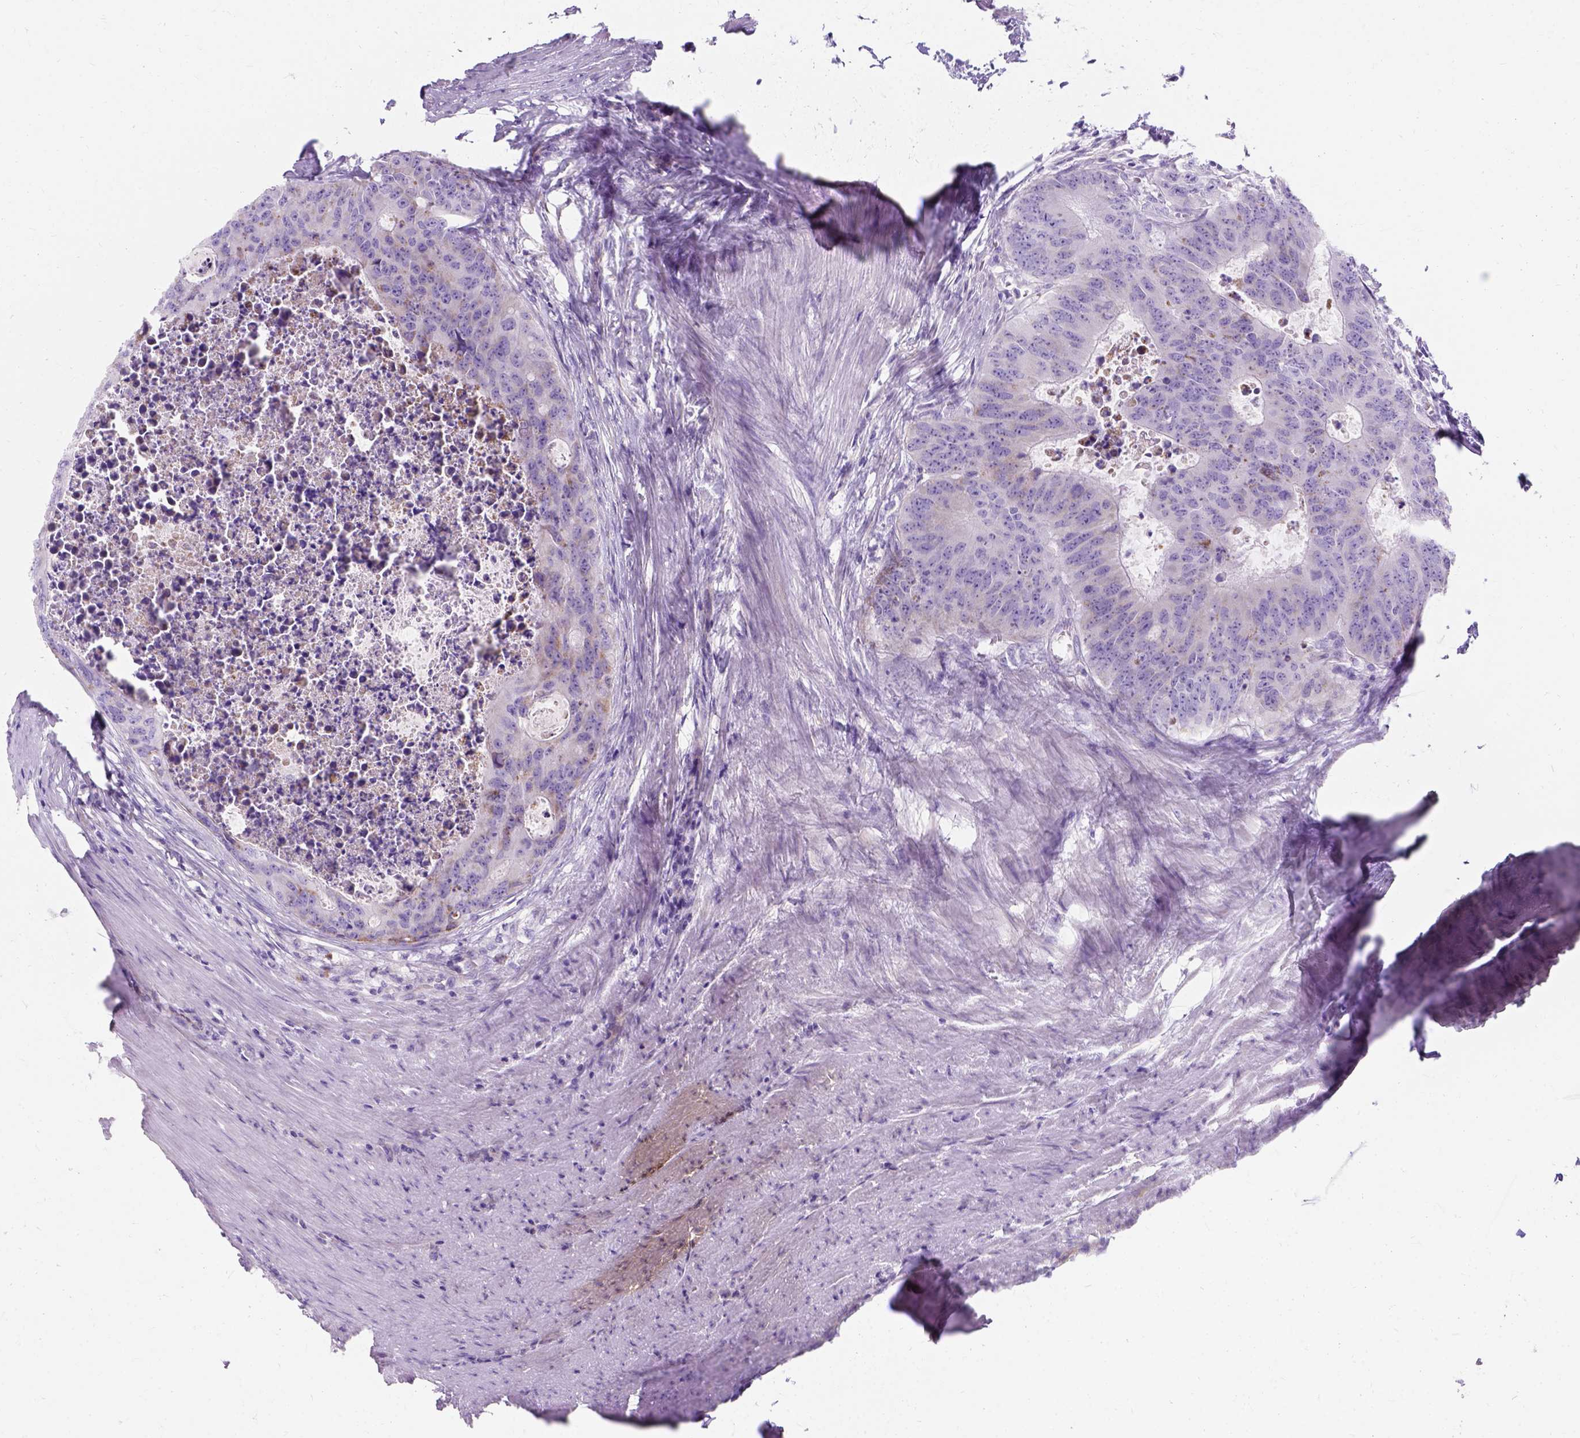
{"staining": {"intensity": "moderate", "quantity": "<25%", "location": "cytoplasmic/membranous"}, "tissue": "colorectal cancer", "cell_type": "Tumor cells", "image_type": "cancer", "snomed": [{"axis": "morphology", "description": "Adenocarcinoma, NOS"}, {"axis": "topography", "description": "Colon"}], "caption": "High-magnification brightfield microscopy of colorectal cancer stained with DAB (3,3'-diaminobenzidine) (brown) and counterstained with hematoxylin (blue). tumor cells exhibit moderate cytoplasmic/membranous staining is seen in about<25% of cells.", "gene": "MYH15", "patient": {"sex": "male", "age": 67}}